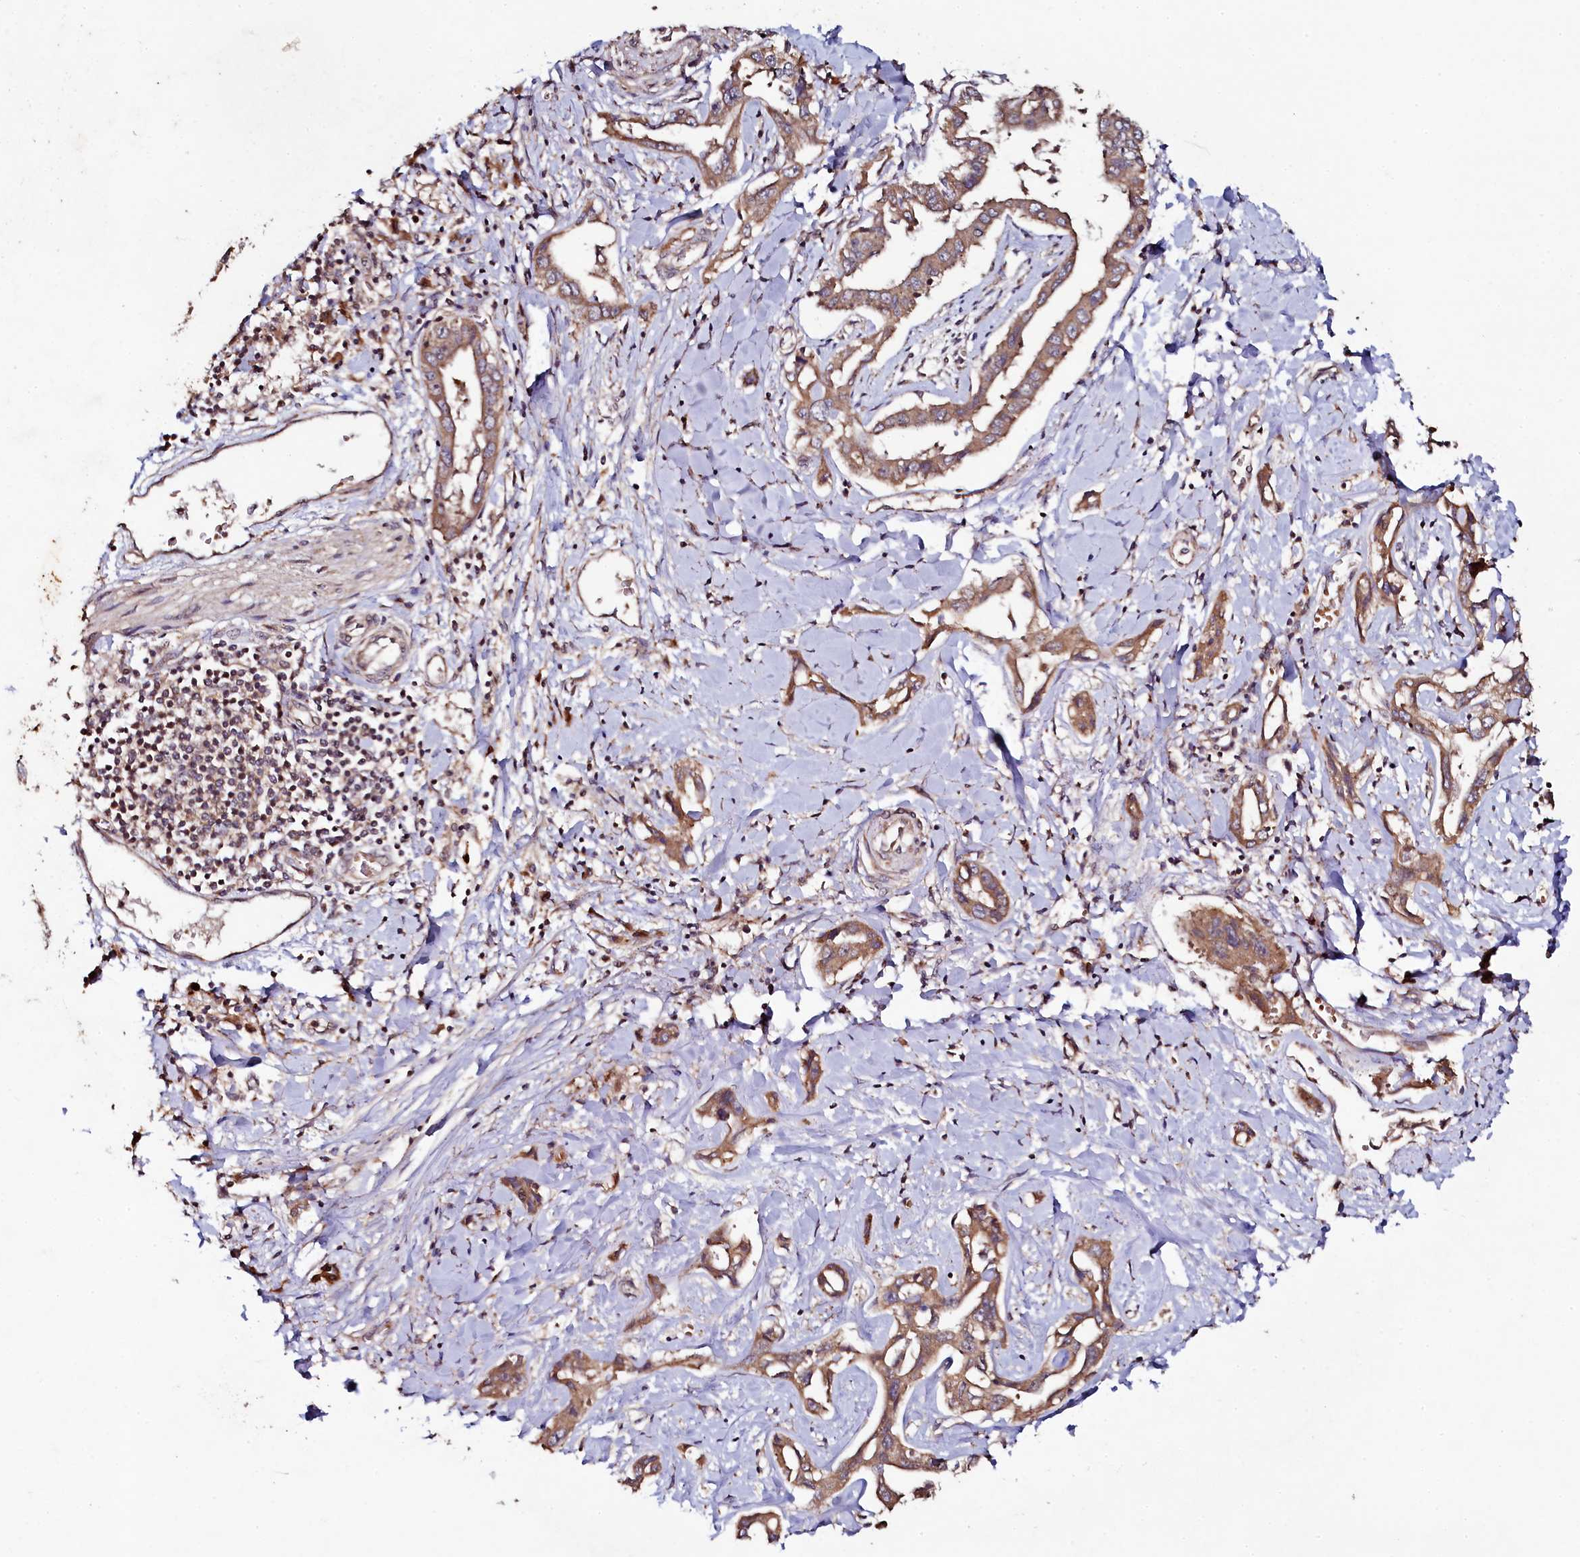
{"staining": {"intensity": "moderate", "quantity": ">75%", "location": "cytoplasmic/membranous"}, "tissue": "liver cancer", "cell_type": "Tumor cells", "image_type": "cancer", "snomed": [{"axis": "morphology", "description": "Cholangiocarcinoma"}, {"axis": "topography", "description": "Liver"}], "caption": "Moderate cytoplasmic/membranous staining for a protein is appreciated in approximately >75% of tumor cells of cholangiocarcinoma (liver) using immunohistochemistry (IHC).", "gene": "SEC24C", "patient": {"sex": "male", "age": 59}}